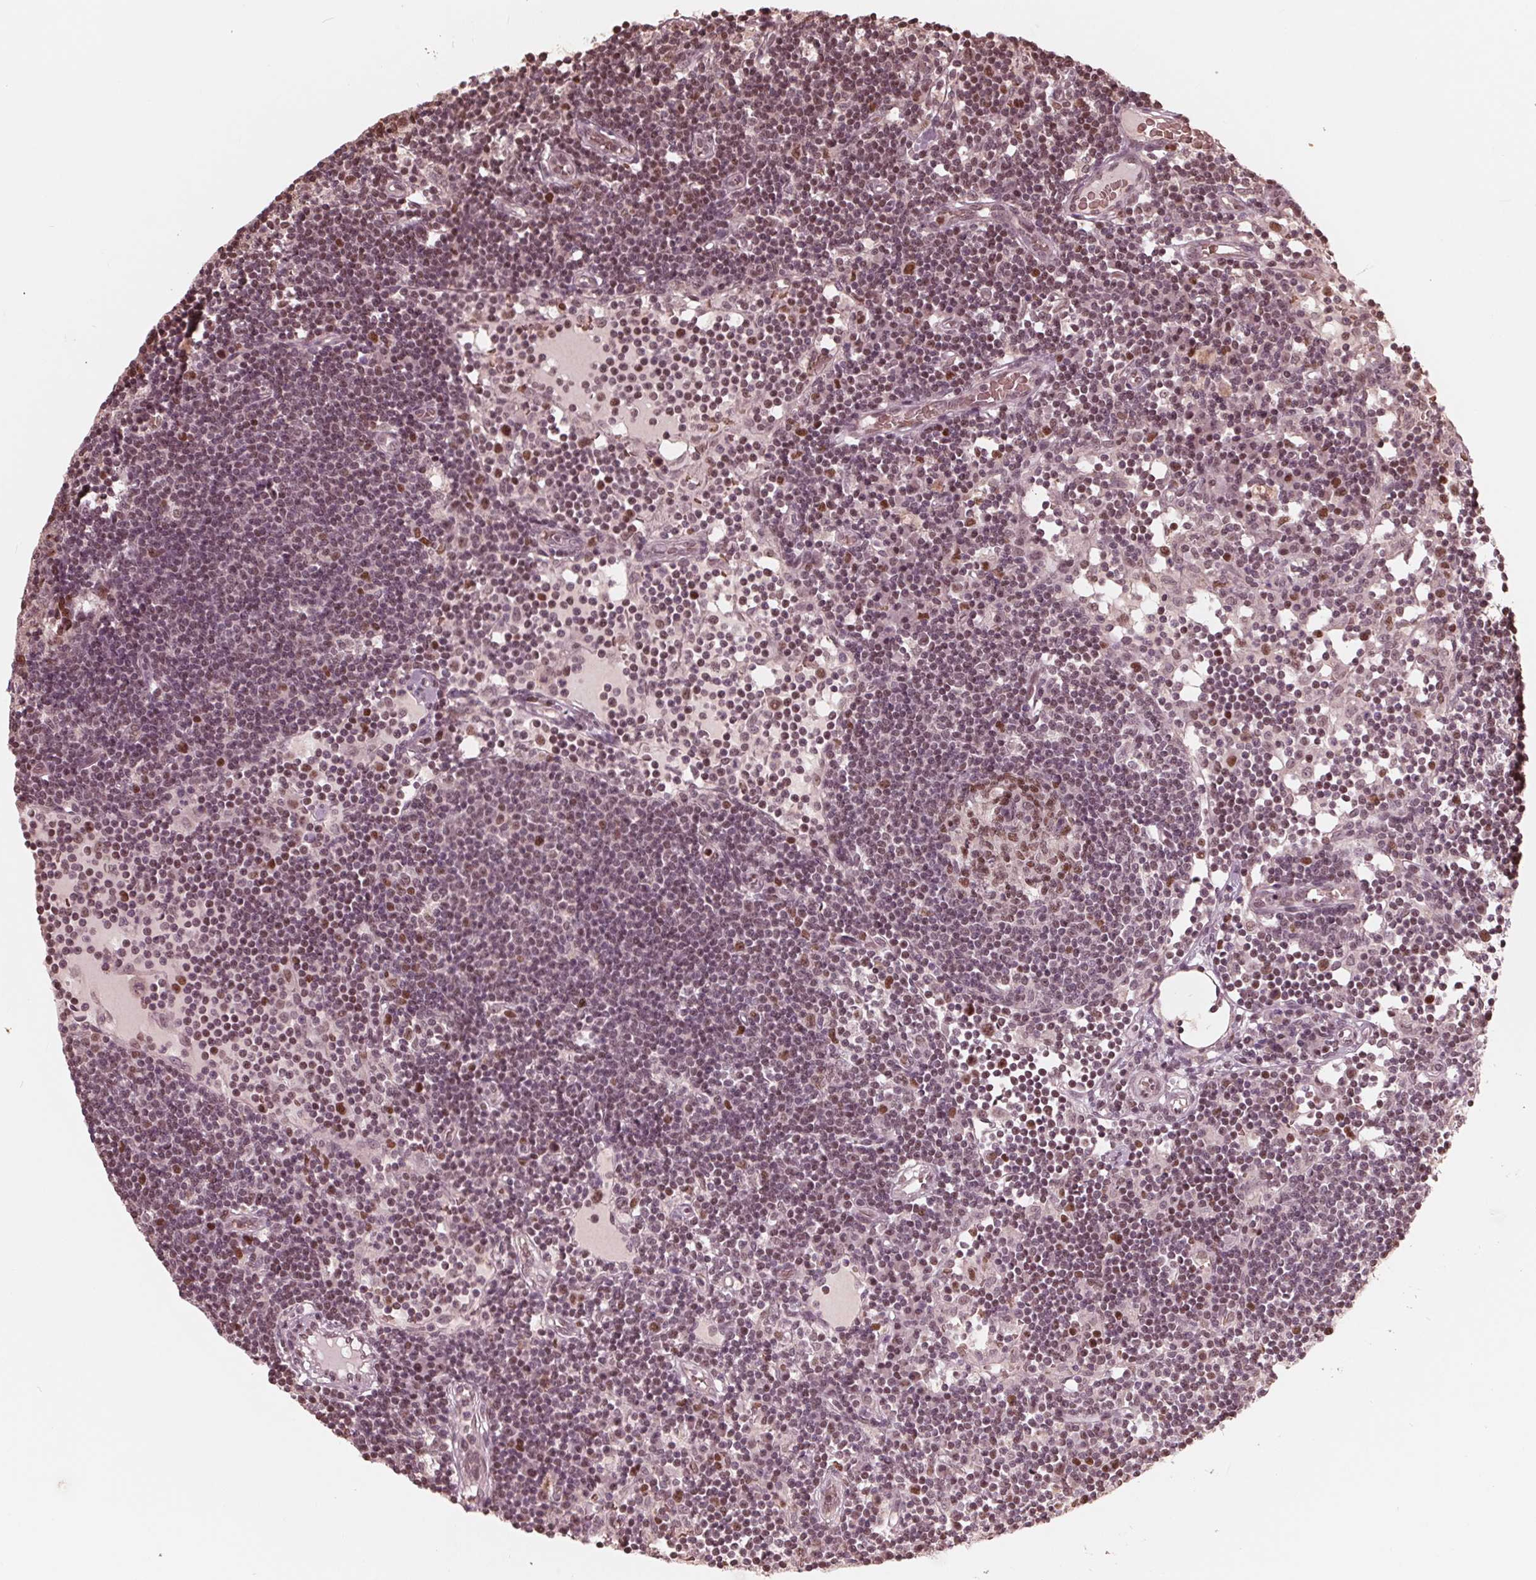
{"staining": {"intensity": "moderate", "quantity": "25%-75%", "location": "nuclear"}, "tissue": "lymph node", "cell_type": "Germinal center cells", "image_type": "normal", "snomed": [{"axis": "morphology", "description": "Normal tissue, NOS"}, {"axis": "topography", "description": "Lymph node"}], "caption": "Lymph node stained with immunohistochemistry demonstrates moderate nuclear expression in approximately 25%-75% of germinal center cells. Nuclei are stained in blue.", "gene": "HIRIP3", "patient": {"sex": "female", "age": 72}}